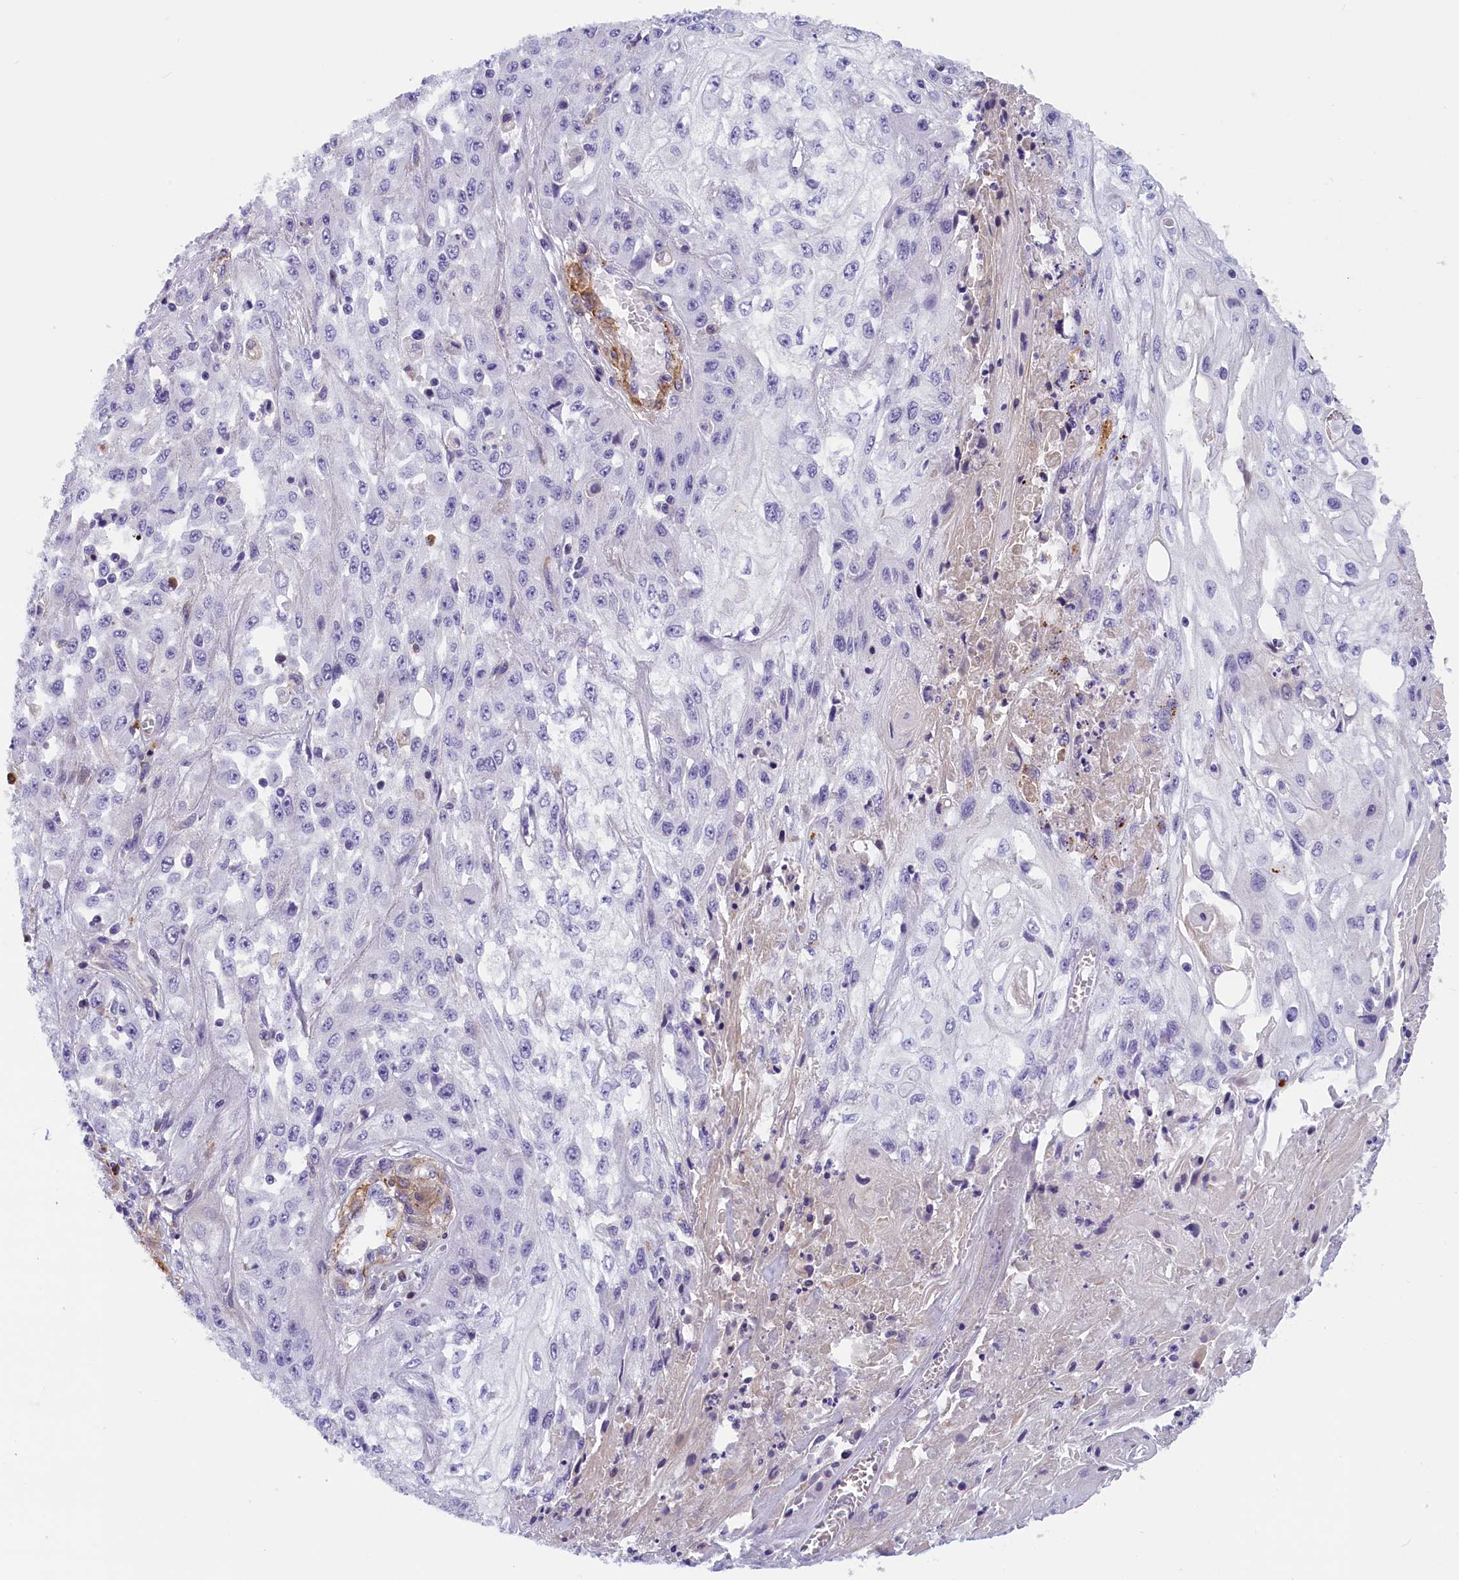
{"staining": {"intensity": "negative", "quantity": "none", "location": "none"}, "tissue": "skin cancer", "cell_type": "Tumor cells", "image_type": "cancer", "snomed": [{"axis": "morphology", "description": "Squamous cell carcinoma, NOS"}, {"axis": "morphology", "description": "Squamous cell carcinoma, metastatic, NOS"}, {"axis": "topography", "description": "Skin"}, {"axis": "topography", "description": "Lymph node"}], "caption": "This image is of skin cancer stained with immunohistochemistry (IHC) to label a protein in brown with the nuclei are counter-stained blue. There is no expression in tumor cells. (DAB immunohistochemistry (IHC) with hematoxylin counter stain).", "gene": "BCL2L13", "patient": {"sex": "male", "age": 75}}